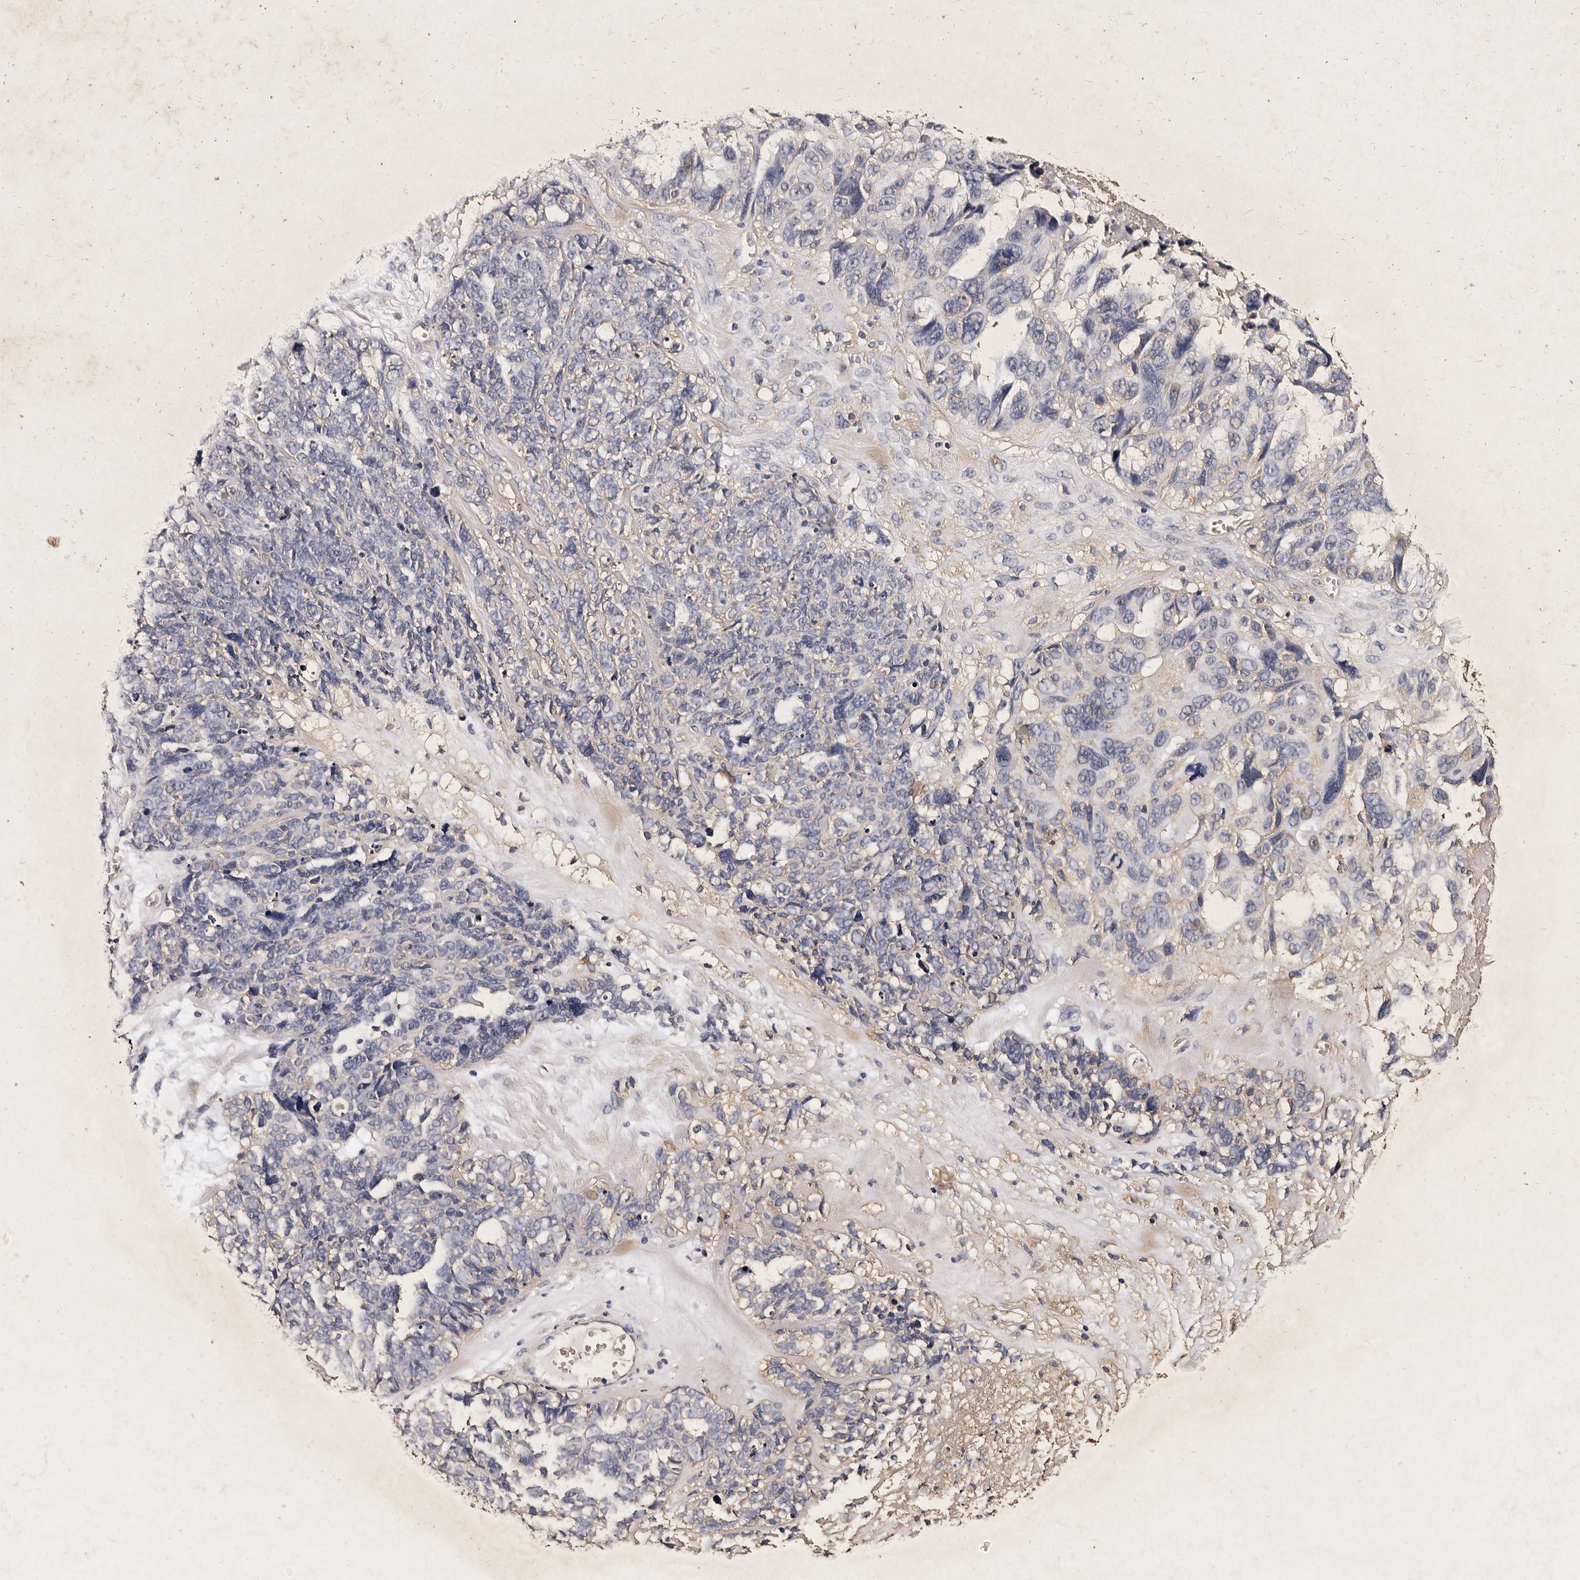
{"staining": {"intensity": "weak", "quantity": "<25%", "location": "cytoplasmic/membranous"}, "tissue": "ovarian cancer", "cell_type": "Tumor cells", "image_type": "cancer", "snomed": [{"axis": "morphology", "description": "Cystadenocarcinoma, serous, NOS"}, {"axis": "topography", "description": "Ovary"}], "caption": "Histopathology image shows no significant protein expression in tumor cells of serous cystadenocarcinoma (ovarian).", "gene": "PARS2", "patient": {"sex": "female", "age": 79}}